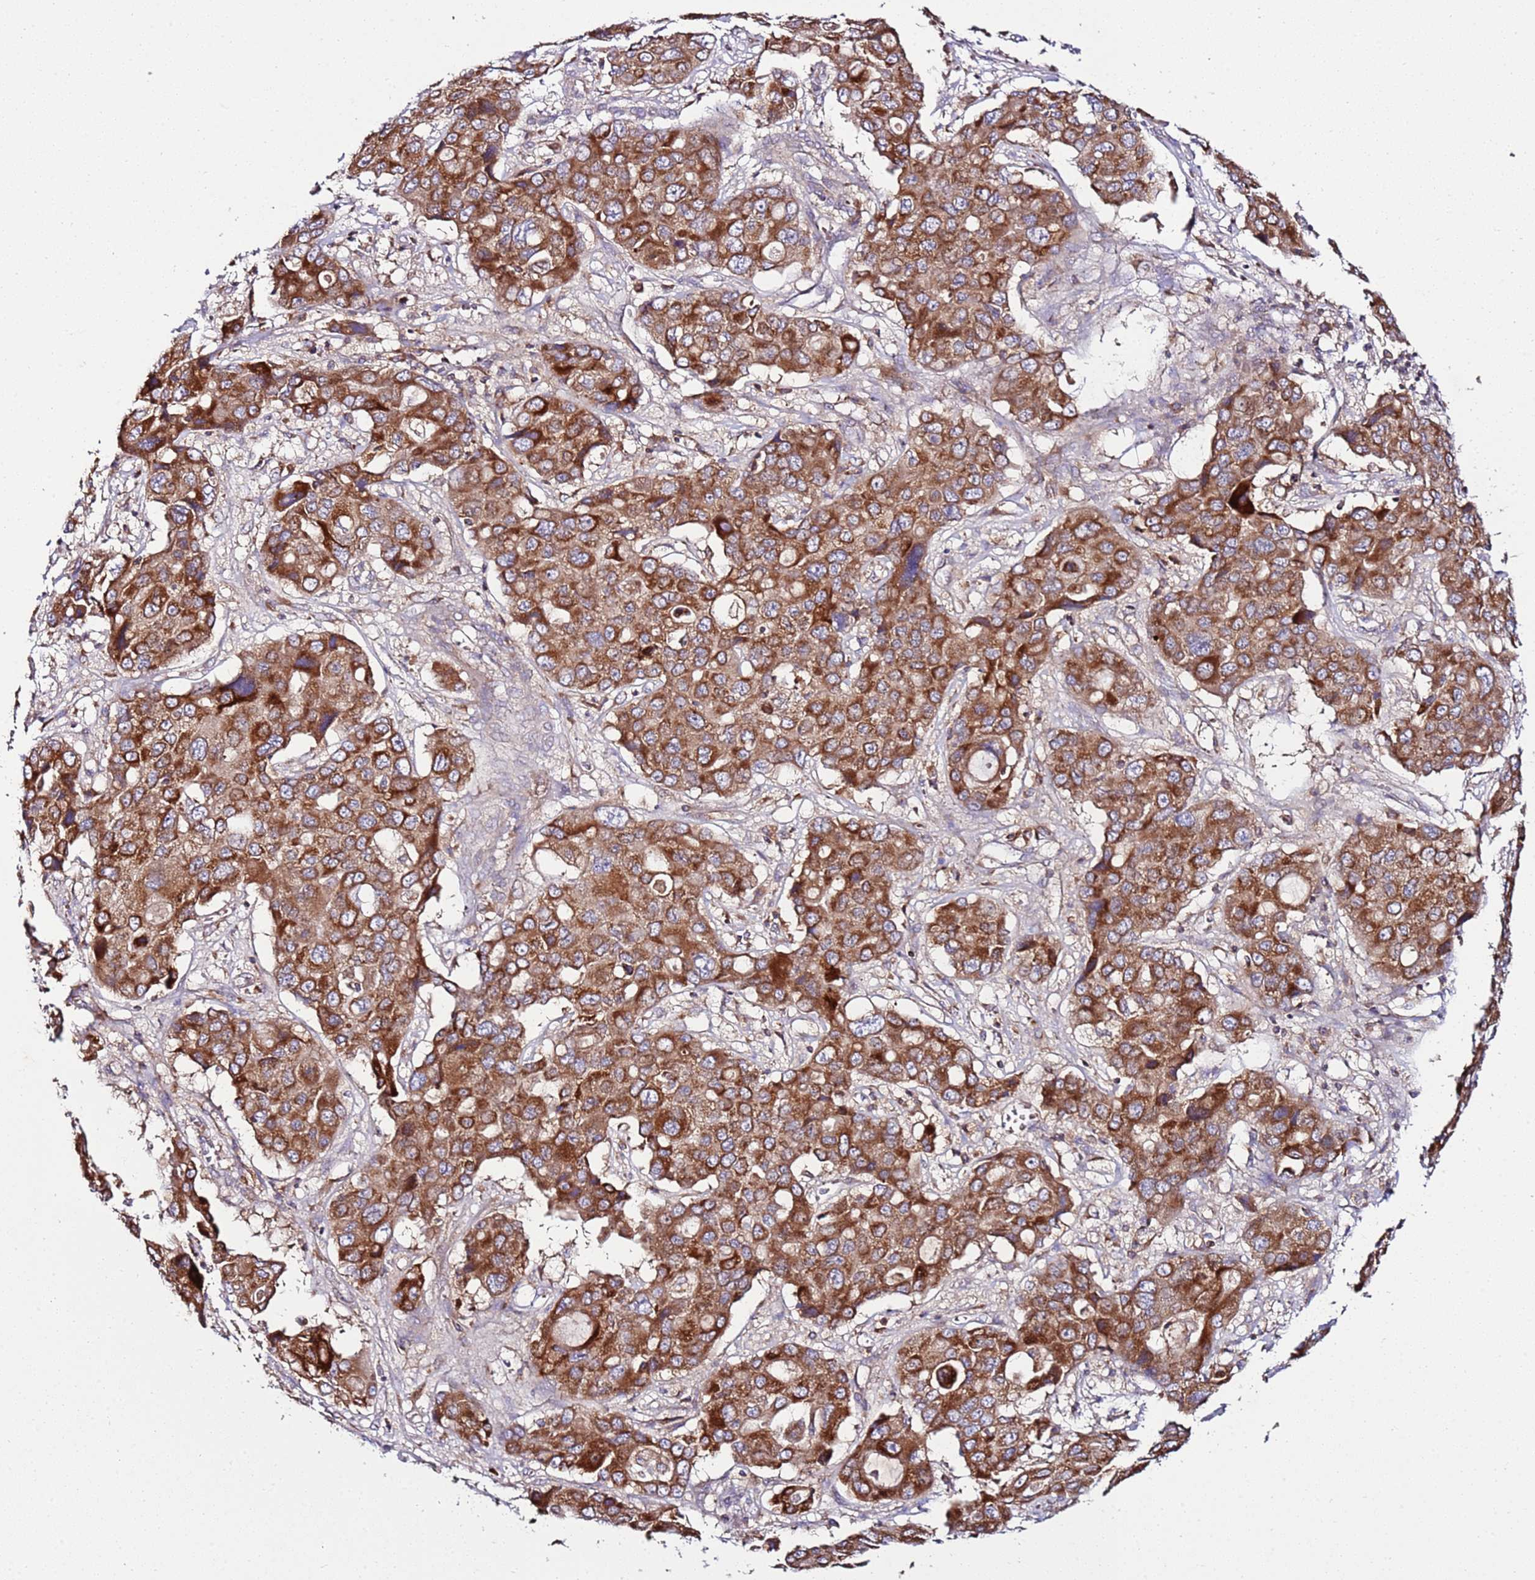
{"staining": {"intensity": "moderate", "quantity": ">75%", "location": "cytoplasmic/membranous"}, "tissue": "liver cancer", "cell_type": "Tumor cells", "image_type": "cancer", "snomed": [{"axis": "morphology", "description": "Cholangiocarcinoma"}, {"axis": "topography", "description": "Liver"}], "caption": "Protein staining displays moderate cytoplasmic/membranous positivity in about >75% of tumor cells in liver cholangiocarcinoma. (DAB (3,3'-diaminobenzidine) IHC, brown staining for protein, blue staining for nuclei).", "gene": "C19orf12", "patient": {"sex": "male", "age": 67}}